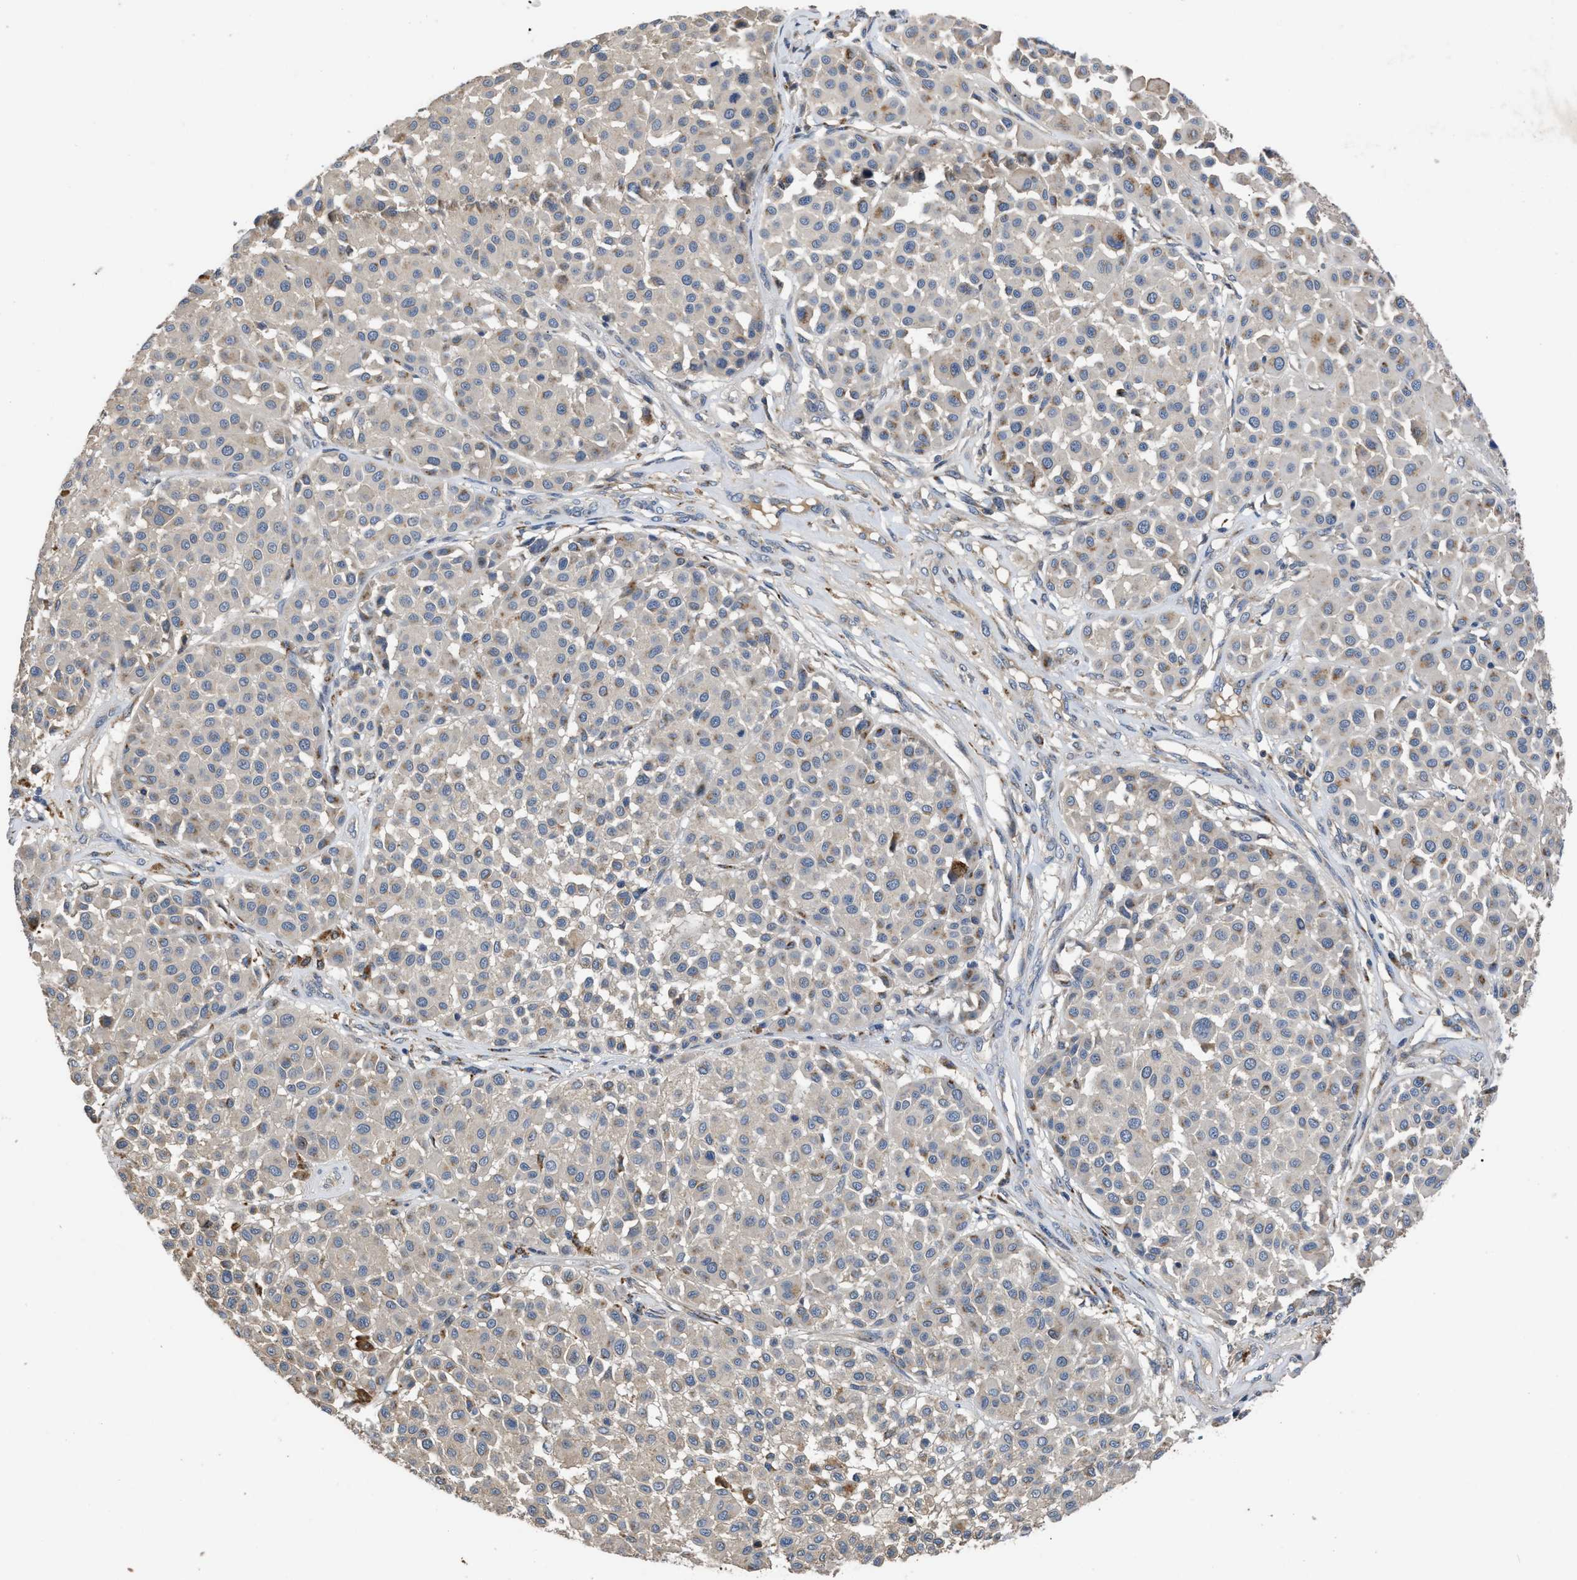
{"staining": {"intensity": "weak", "quantity": "<25%", "location": "cytoplasmic/membranous"}, "tissue": "melanoma", "cell_type": "Tumor cells", "image_type": "cancer", "snomed": [{"axis": "morphology", "description": "Malignant melanoma, Metastatic site"}, {"axis": "topography", "description": "Soft tissue"}], "caption": "Tumor cells are negative for brown protein staining in melanoma.", "gene": "SIK2", "patient": {"sex": "male", "age": 41}}